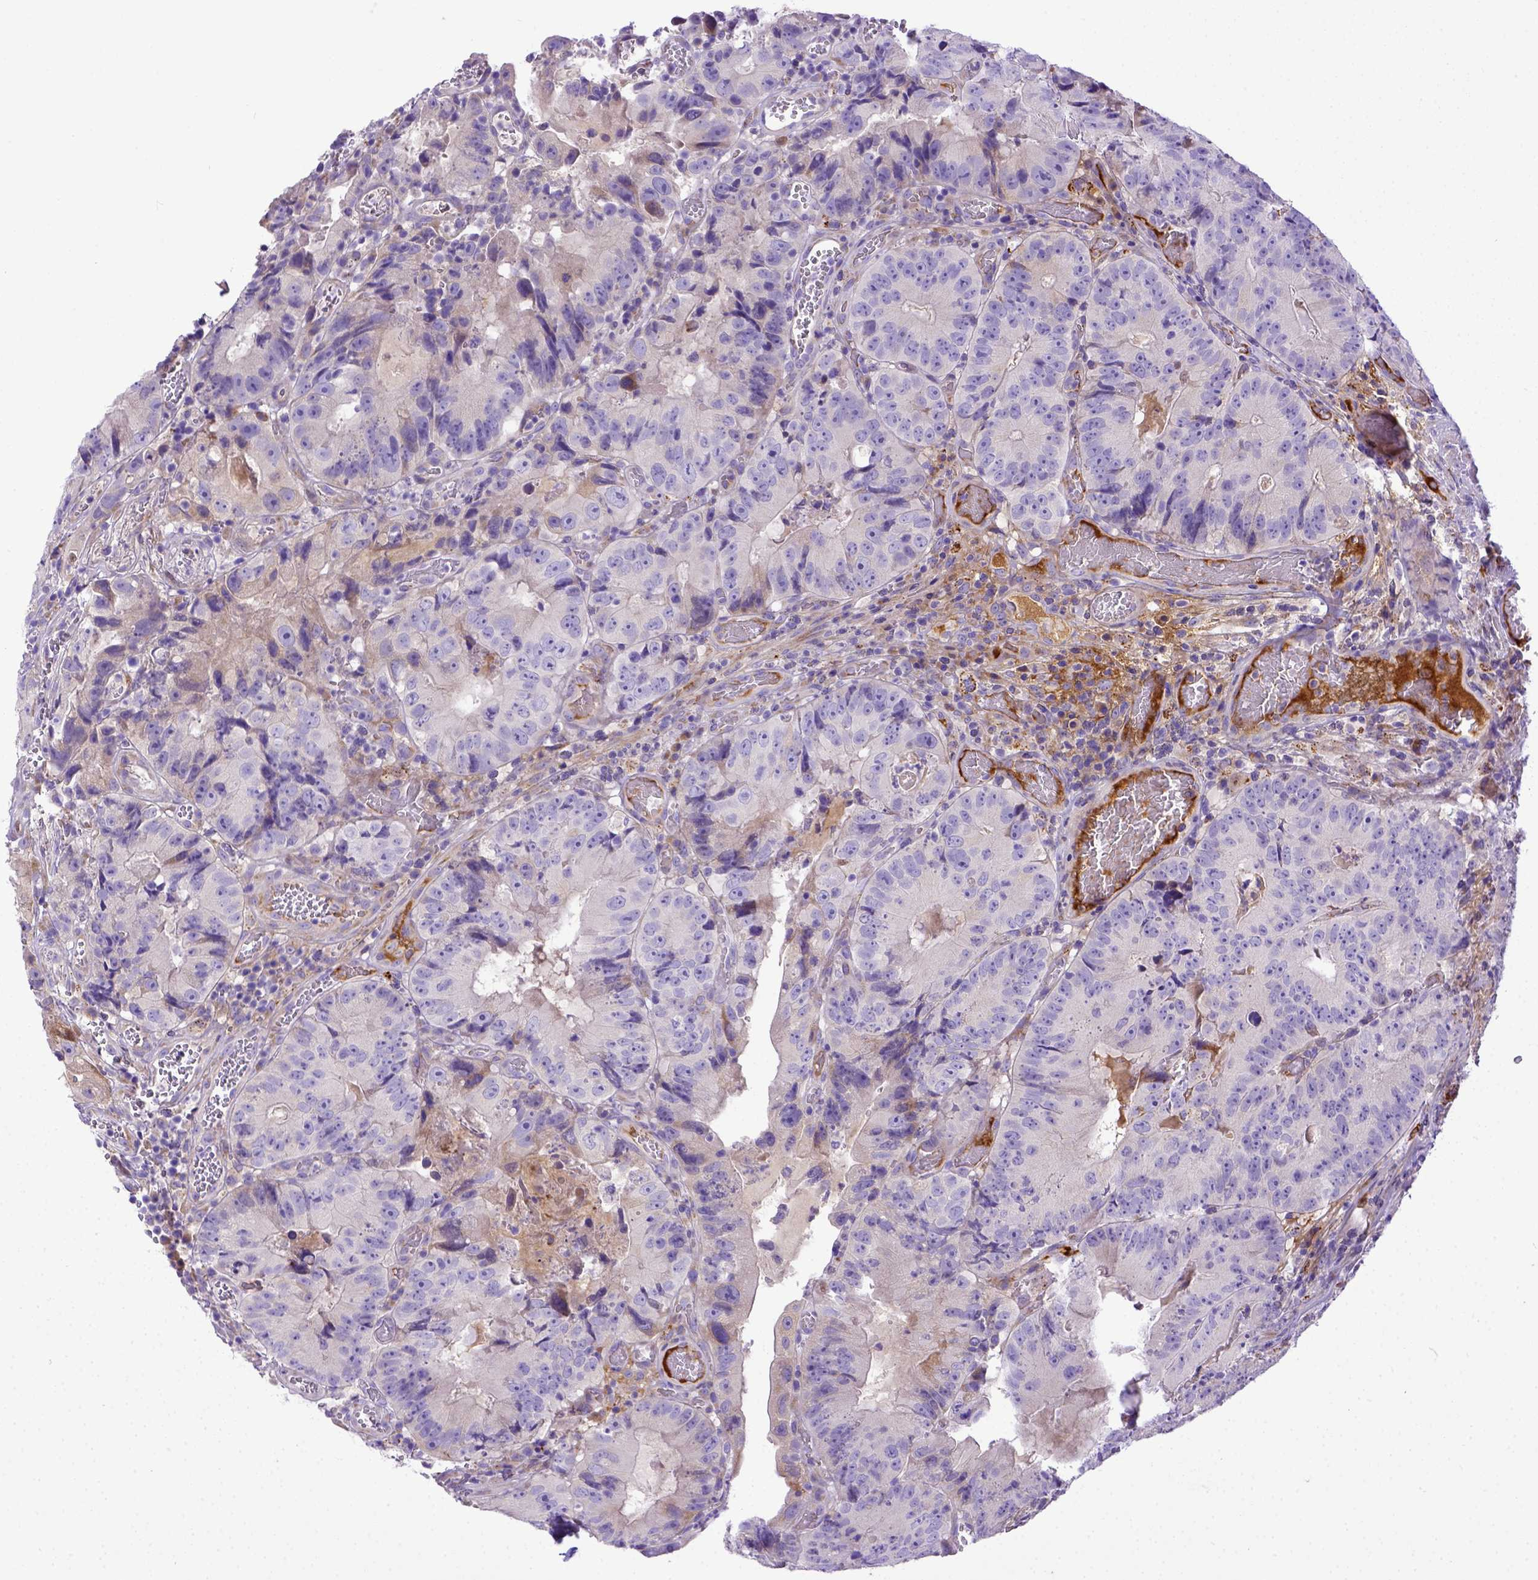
{"staining": {"intensity": "weak", "quantity": "25%-75%", "location": "cytoplasmic/membranous"}, "tissue": "colorectal cancer", "cell_type": "Tumor cells", "image_type": "cancer", "snomed": [{"axis": "morphology", "description": "Adenocarcinoma, NOS"}, {"axis": "topography", "description": "Colon"}], "caption": "Human colorectal cancer (adenocarcinoma) stained with a protein marker demonstrates weak staining in tumor cells.", "gene": "CFAP300", "patient": {"sex": "female", "age": 86}}